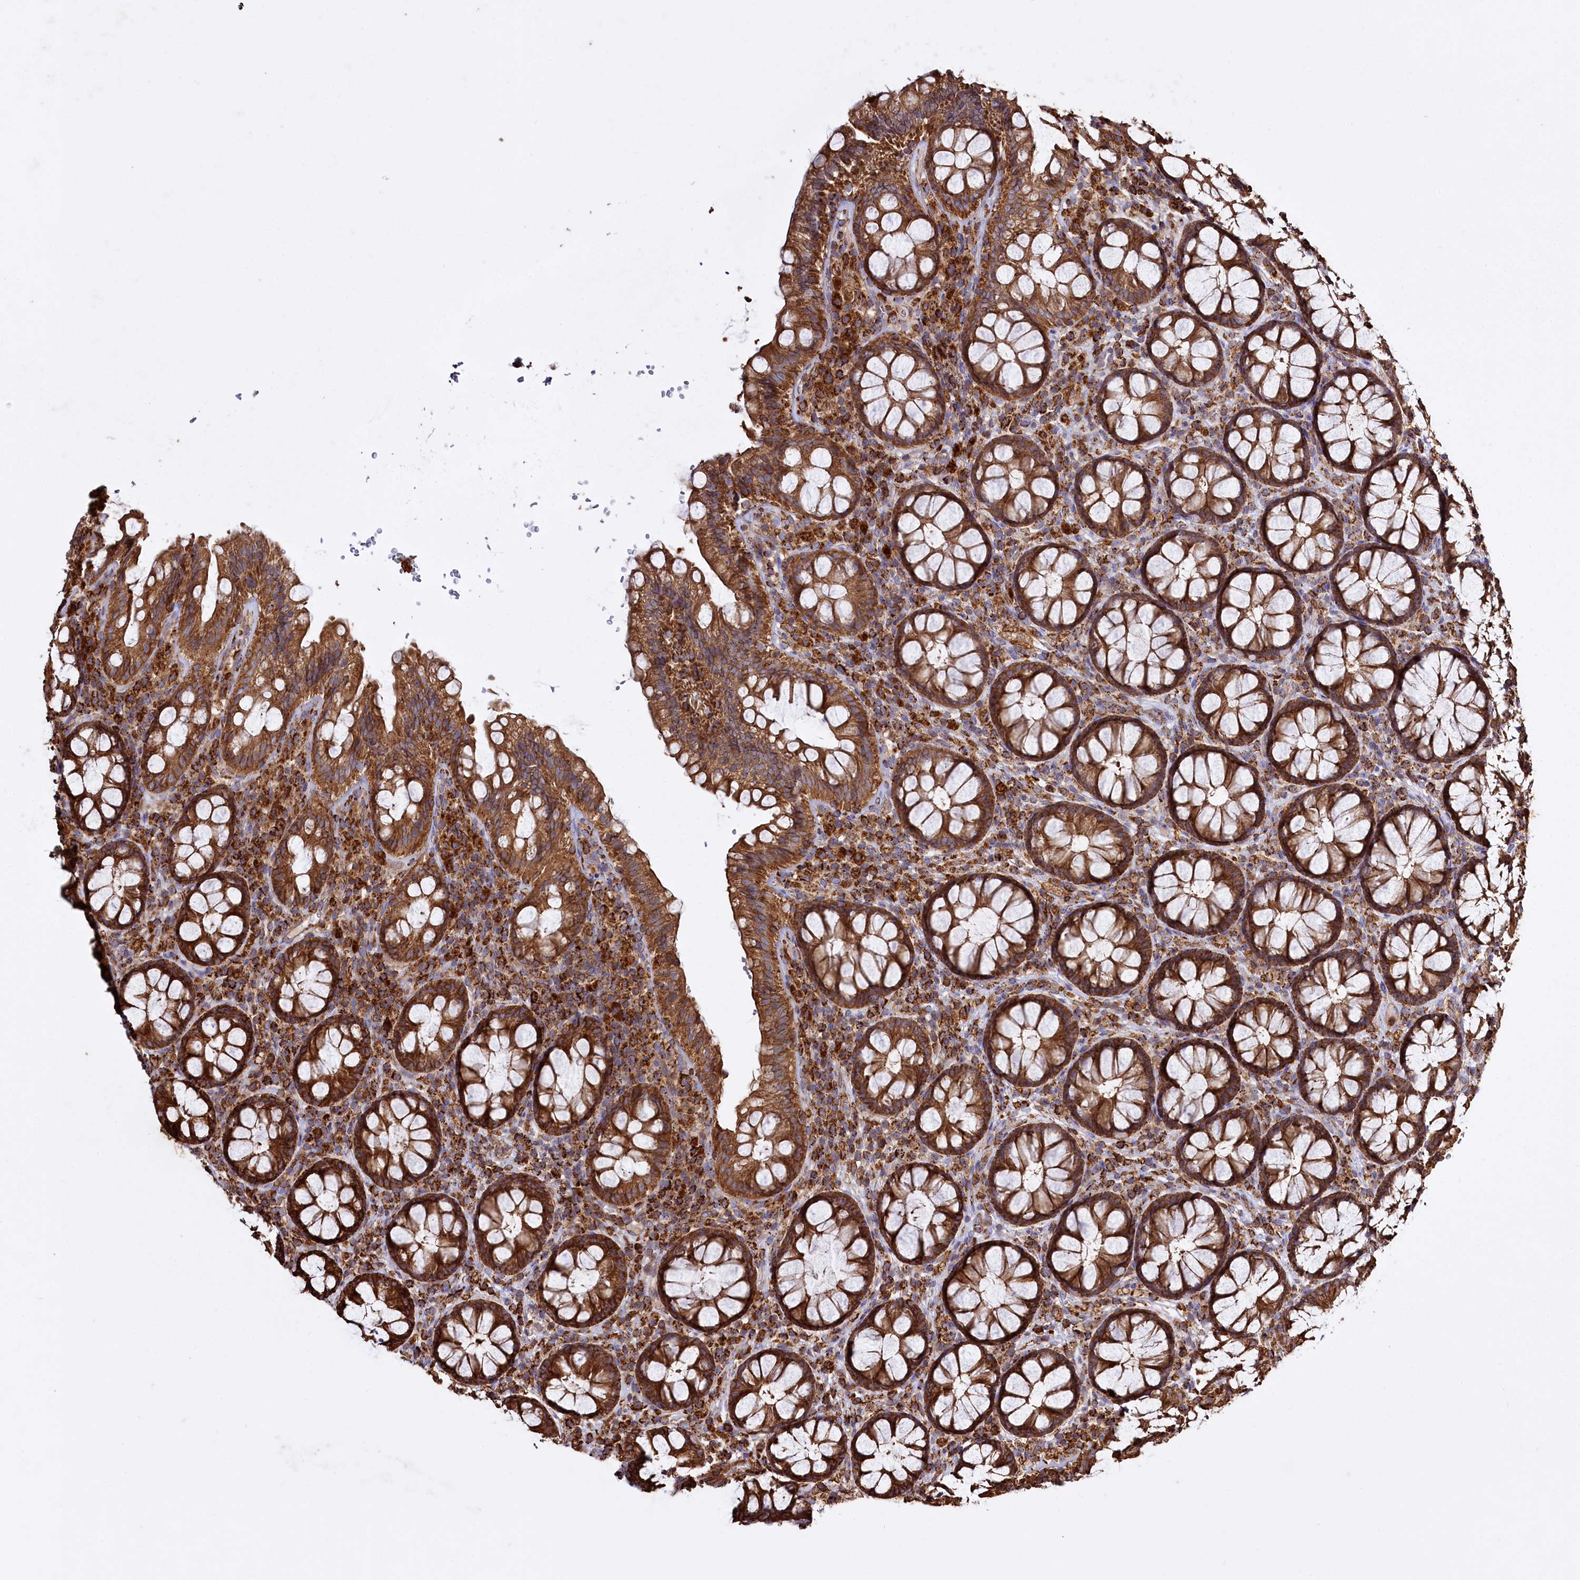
{"staining": {"intensity": "strong", "quantity": ">75%", "location": "cytoplasmic/membranous"}, "tissue": "rectum", "cell_type": "Glandular cells", "image_type": "normal", "snomed": [{"axis": "morphology", "description": "Normal tissue, NOS"}, {"axis": "topography", "description": "Rectum"}], "caption": "Immunohistochemical staining of benign rectum displays strong cytoplasmic/membranous protein expression in approximately >75% of glandular cells.", "gene": "CARD19", "patient": {"sex": "male", "age": 83}}